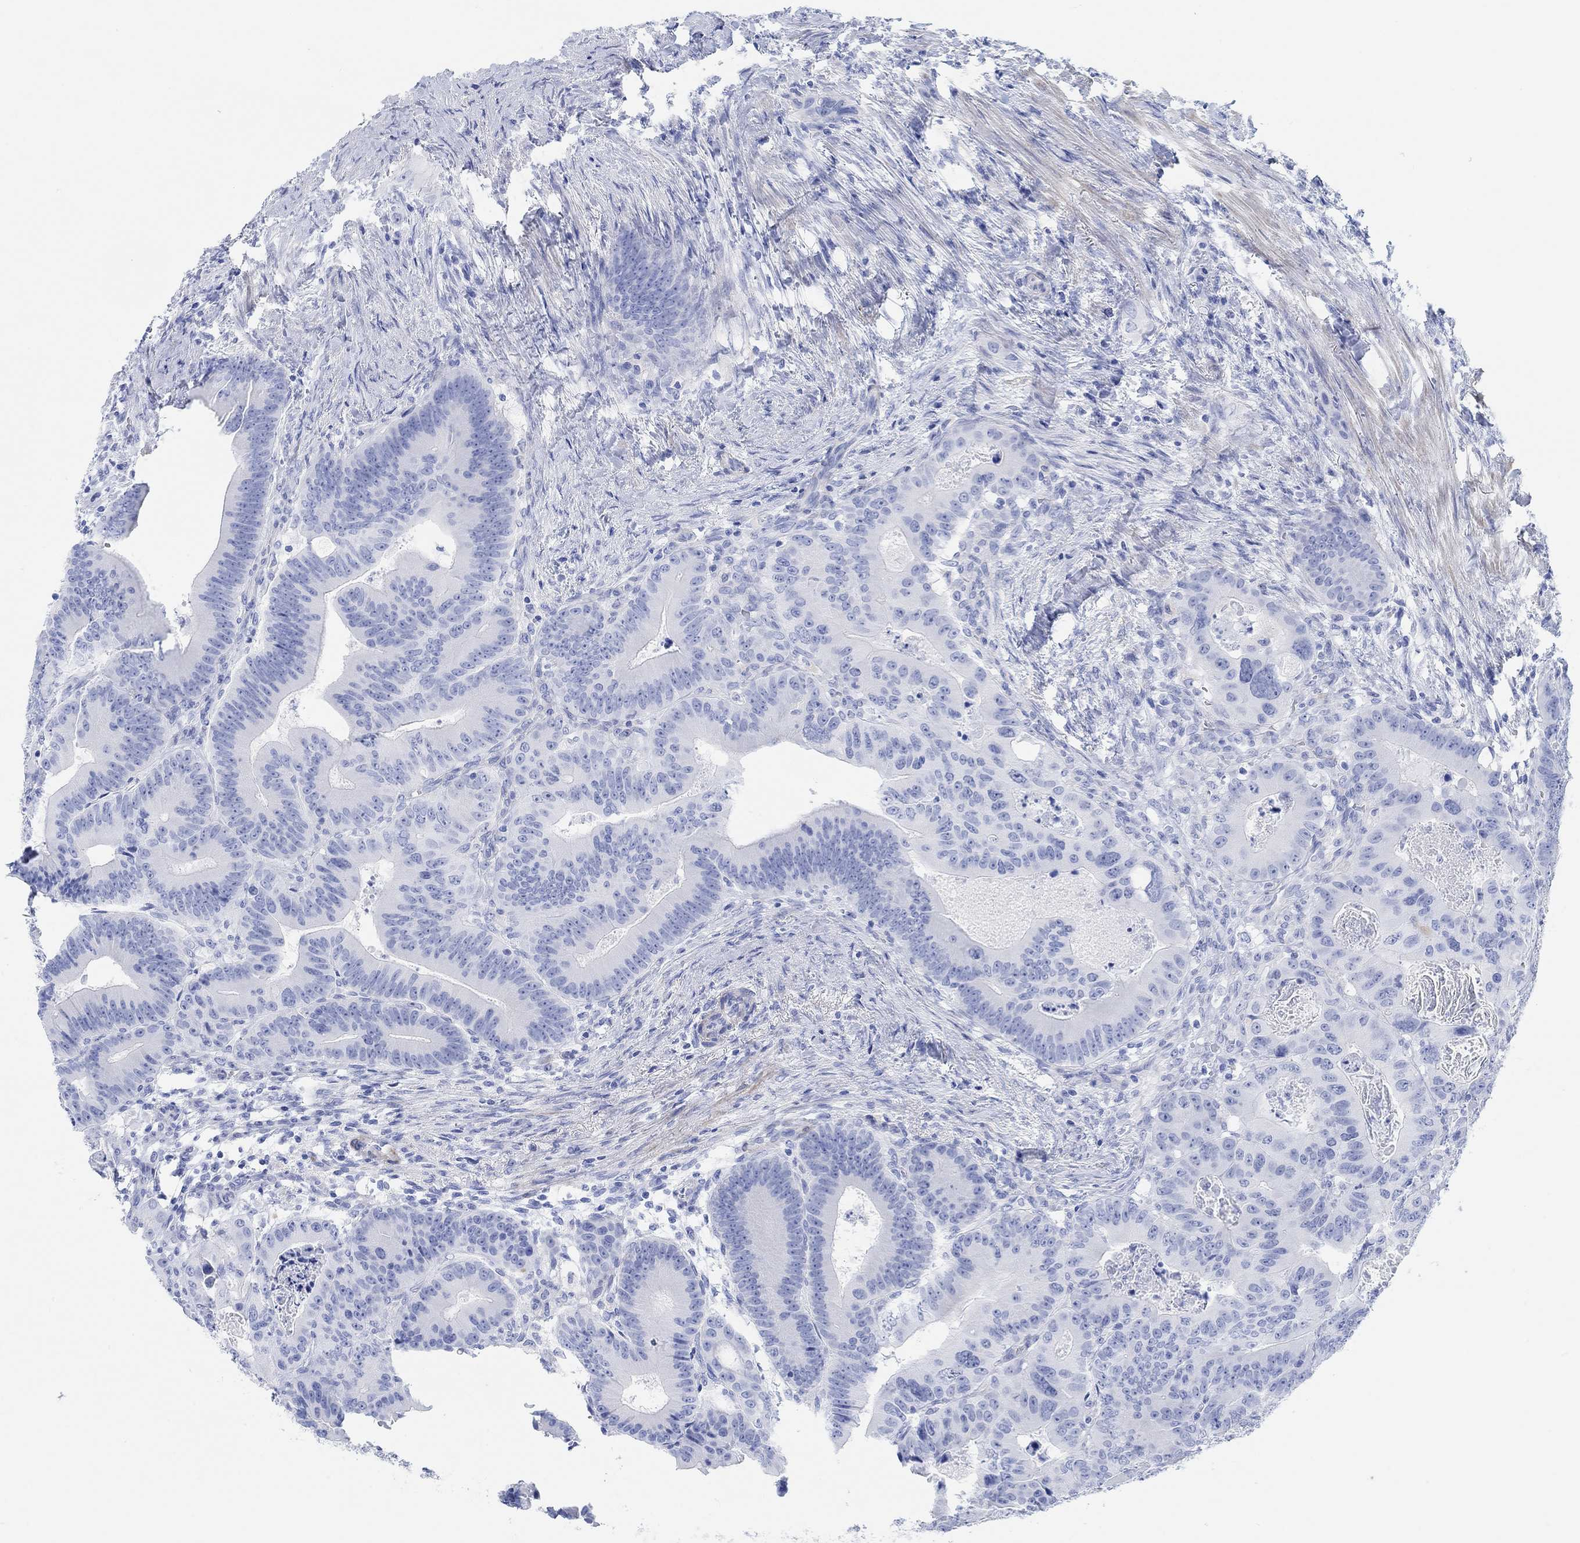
{"staining": {"intensity": "negative", "quantity": "none", "location": "none"}, "tissue": "colorectal cancer", "cell_type": "Tumor cells", "image_type": "cancer", "snomed": [{"axis": "morphology", "description": "Adenocarcinoma, NOS"}, {"axis": "topography", "description": "Rectum"}], "caption": "The IHC histopathology image has no significant staining in tumor cells of adenocarcinoma (colorectal) tissue.", "gene": "ANKRD33", "patient": {"sex": "male", "age": 64}}